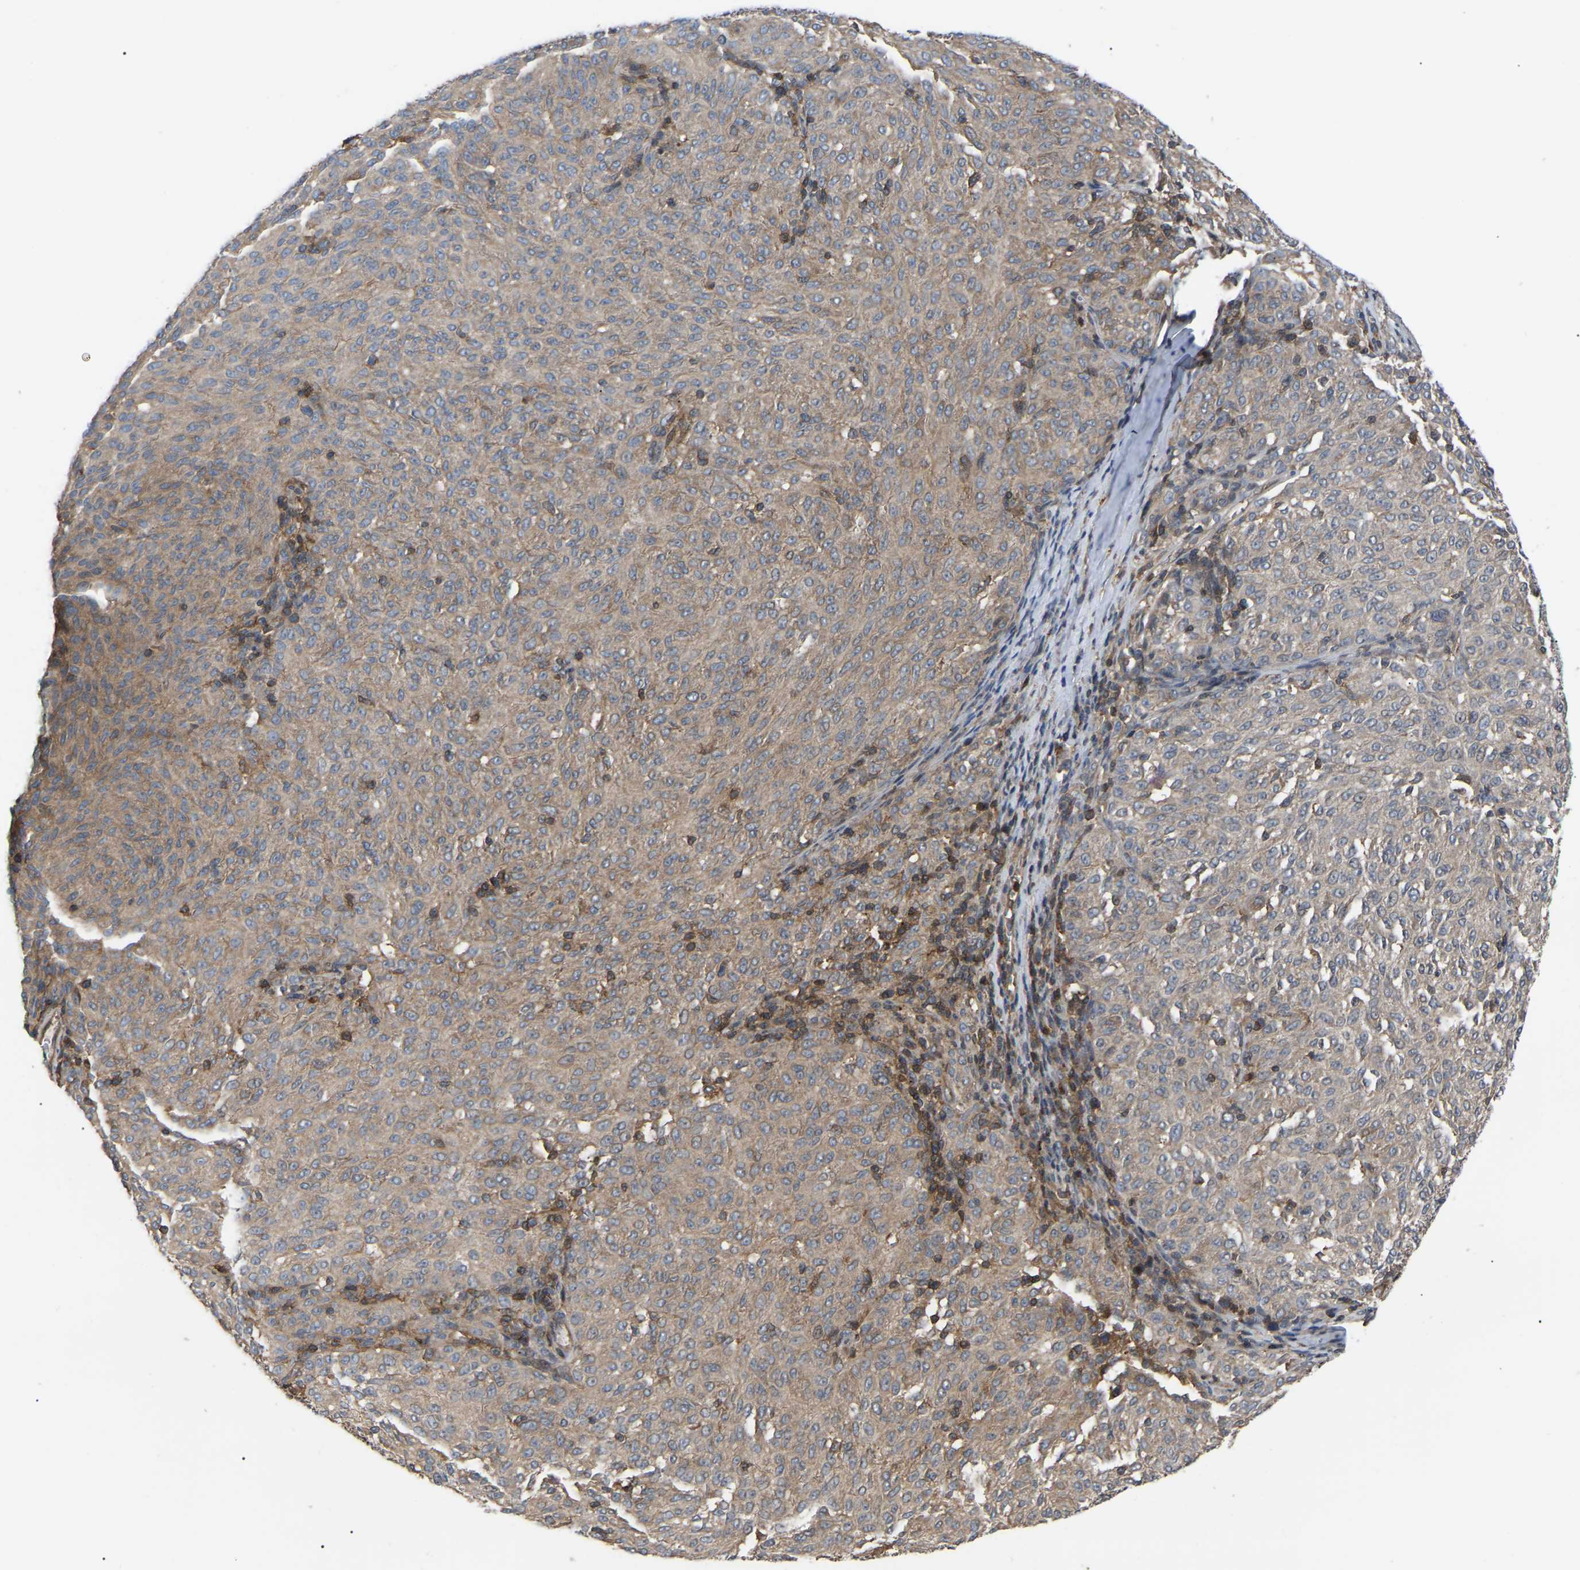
{"staining": {"intensity": "moderate", "quantity": "25%-75%", "location": "cytoplasmic/membranous"}, "tissue": "melanoma", "cell_type": "Tumor cells", "image_type": "cancer", "snomed": [{"axis": "morphology", "description": "Malignant melanoma, NOS"}, {"axis": "topography", "description": "Skin"}], "caption": "Tumor cells show moderate cytoplasmic/membranous staining in approximately 25%-75% of cells in malignant melanoma.", "gene": "CIT", "patient": {"sex": "female", "age": 72}}